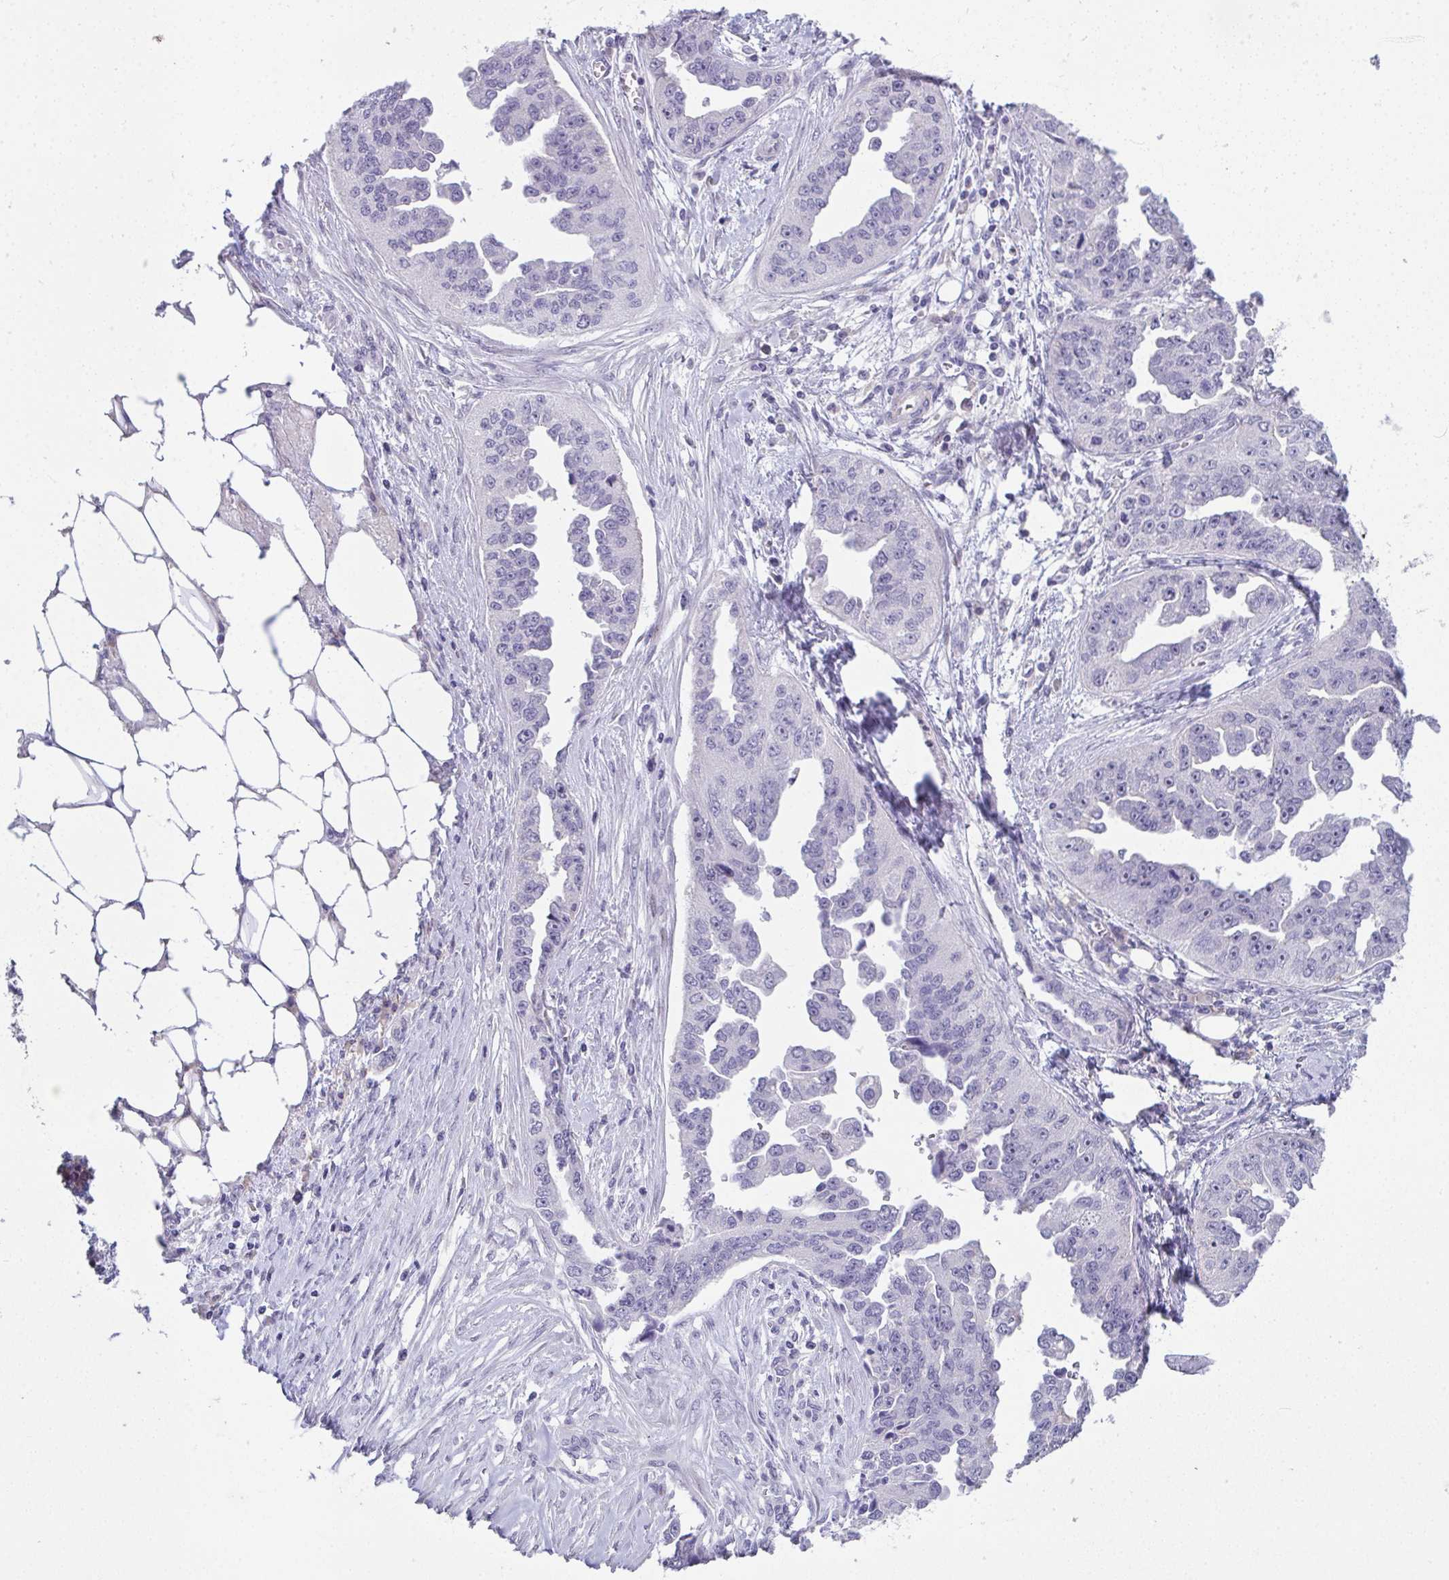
{"staining": {"intensity": "negative", "quantity": "none", "location": "none"}, "tissue": "ovarian cancer", "cell_type": "Tumor cells", "image_type": "cancer", "snomed": [{"axis": "morphology", "description": "Cystadenocarcinoma, serous, NOS"}, {"axis": "topography", "description": "Ovary"}], "caption": "The histopathology image exhibits no significant expression in tumor cells of ovarian serous cystadenocarcinoma.", "gene": "GALNT16", "patient": {"sex": "female", "age": 75}}